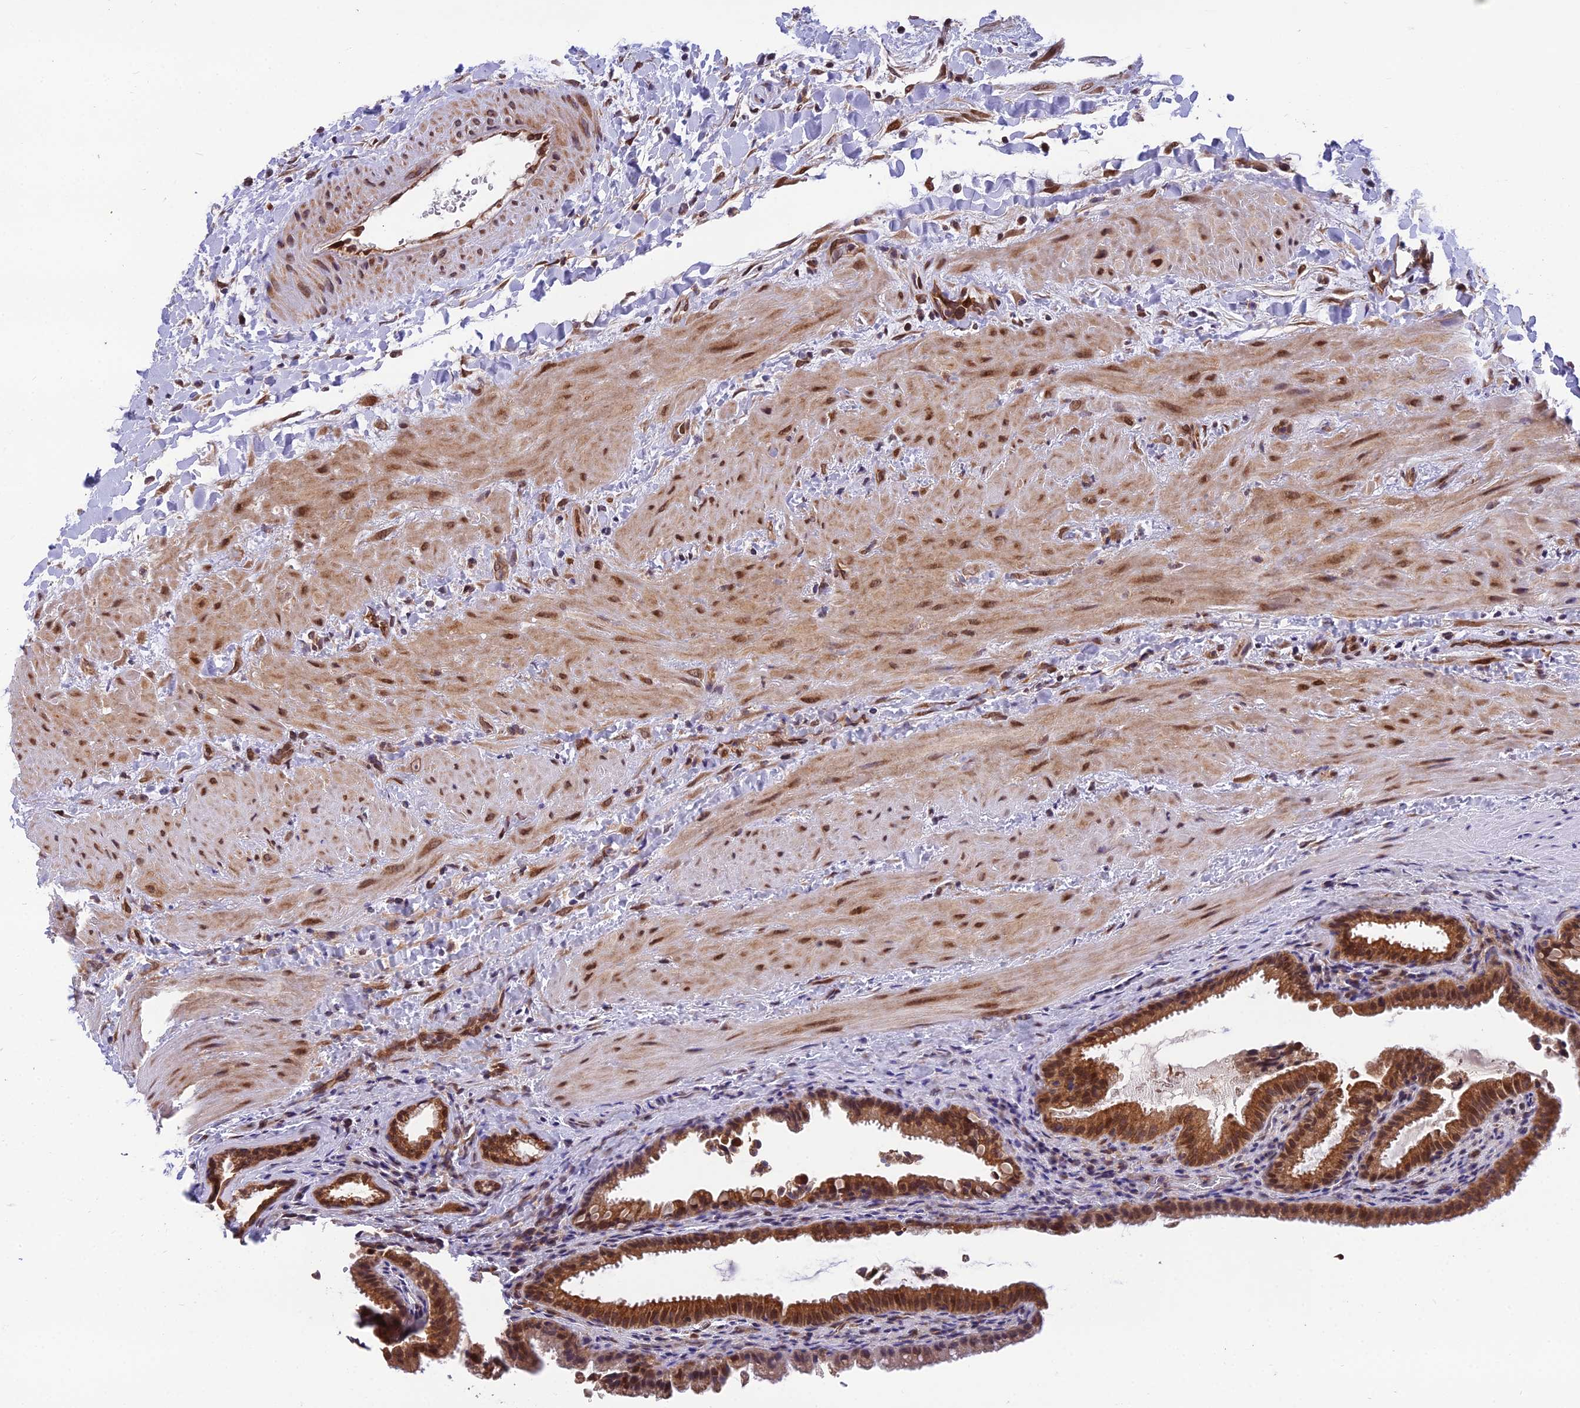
{"staining": {"intensity": "strong", "quantity": ">75%", "location": "cytoplasmic/membranous,nuclear"}, "tissue": "gallbladder", "cell_type": "Glandular cells", "image_type": "normal", "snomed": [{"axis": "morphology", "description": "Normal tissue, NOS"}, {"axis": "topography", "description": "Gallbladder"}], "caption": "Immunohistochemical staining of normal human gallbladder demonstrates strong cytoplasmic/membranous,nuclear protein expression in approximately >75% of glandular cells. The staining was performed using DAB to visualize the protein expression in brown, while the nuclei were stained in blue with hematoxylin (Magnification: 20x).", "gene": "CYP2R1", "patient": {"sex": "male", "age": 24}}